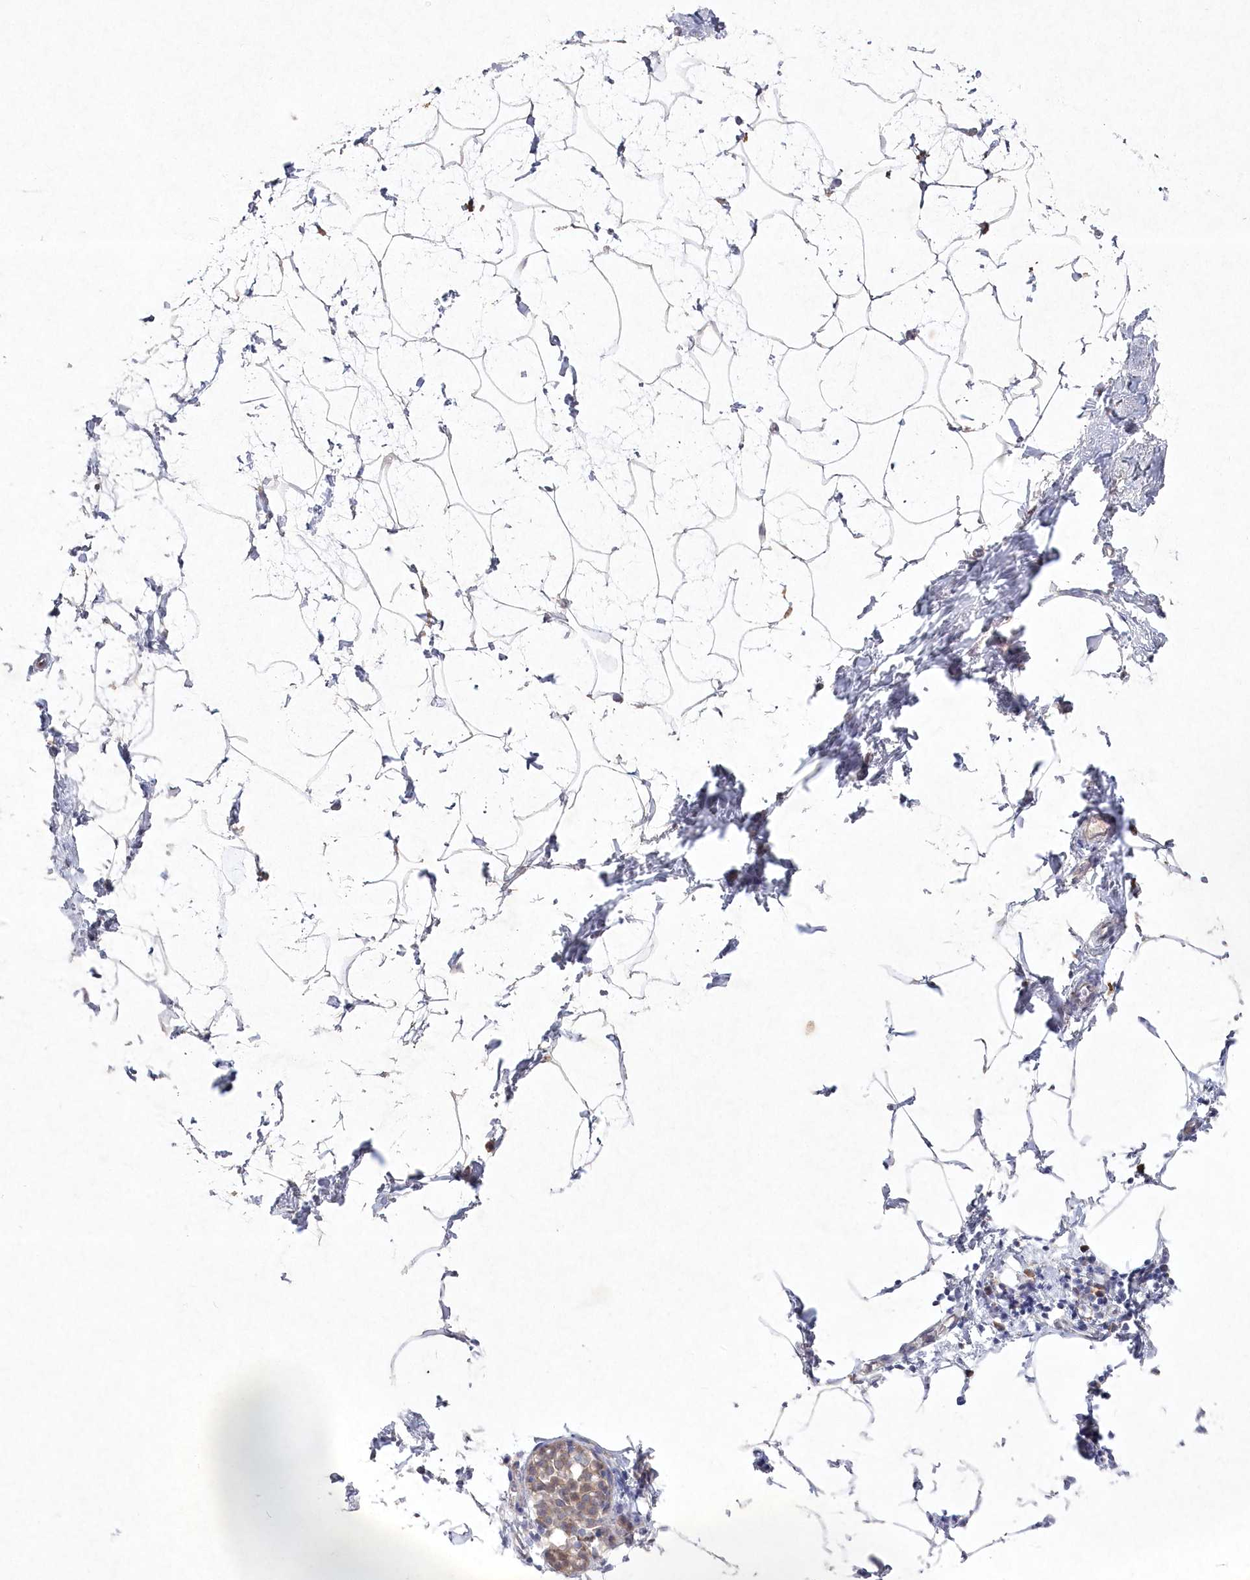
{"staining": {"intensity": "negative", "quantity": "none", "location": "none"}, "tissue": "breast", "cell_type": "Adipocytes", "image_type": "normal", "snomed": [{"axis": "morphology", "description": "Normal tissue, NOS"}, {"axis": "morphology", "description": "Lobular carcinoma"}, {"axis": "topography", "description": "Breast"}], "caption": "Immunohistochemistry of unremarkable human breast displays no staining in adipocytes. (DAB IHC, high magnification).", "gene": "TGFBRAP1", "patient": {"sex": "female", "age": 62}}